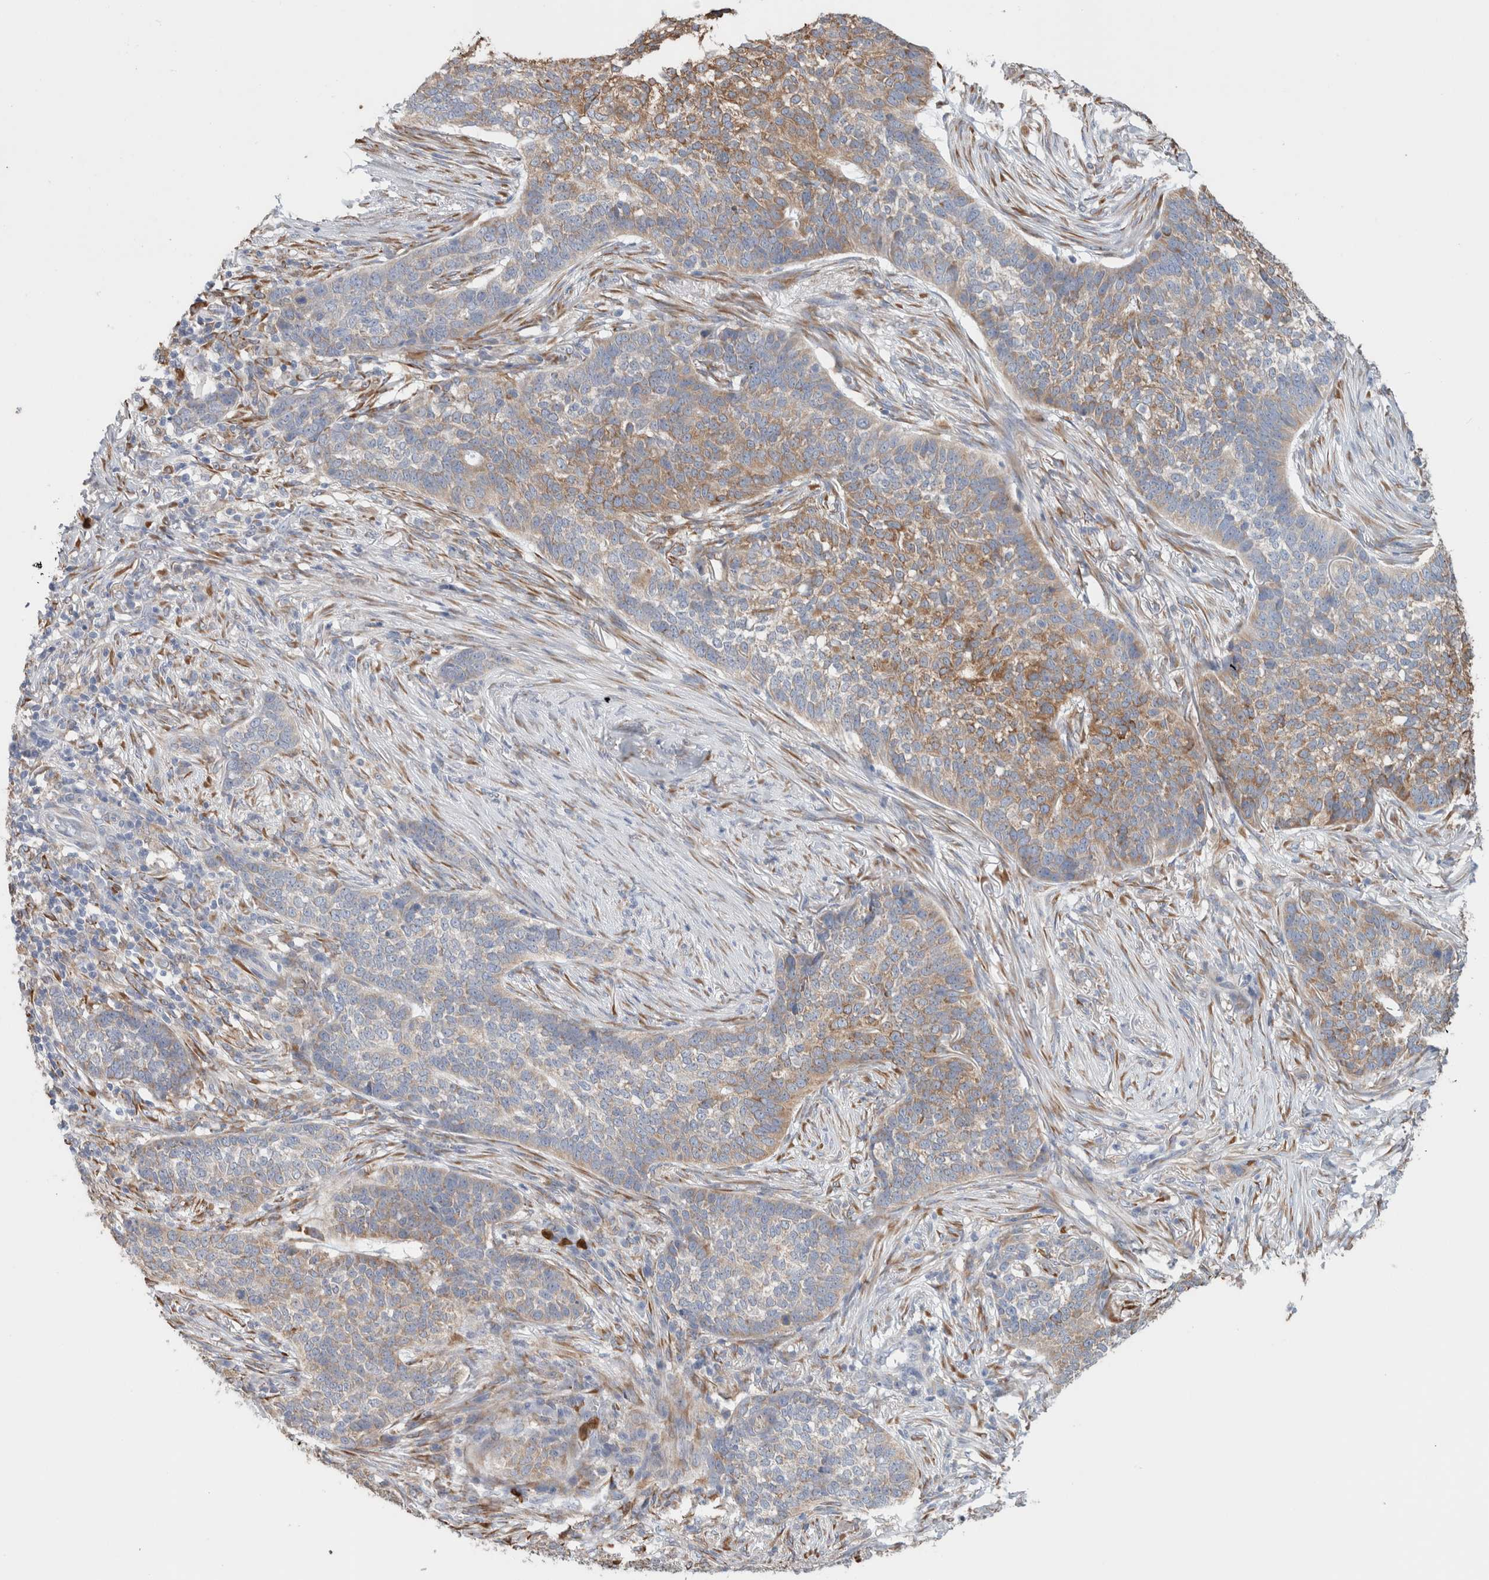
{"staining": {"intensity": "weak", "quantity": "25%-75%", "location": "cytoplasmic/membranous"}, "tissue": "skin cancer", "cell_type": "Tumor cells", "image_type": "cancer", "snomed": [{"axis": "morphology", "description": "Basal cell carcinoma"}, {"axis": "topography", "description": "Skin"}], "caption": "Human skin basal cell carcinoma stained with a brown dye shows weak cytoplasmic/membranous positive expression in about 25%-75% of tumor cells.", "gene": "P4HA1", "patient": {"sex": "male", "age": 85}}